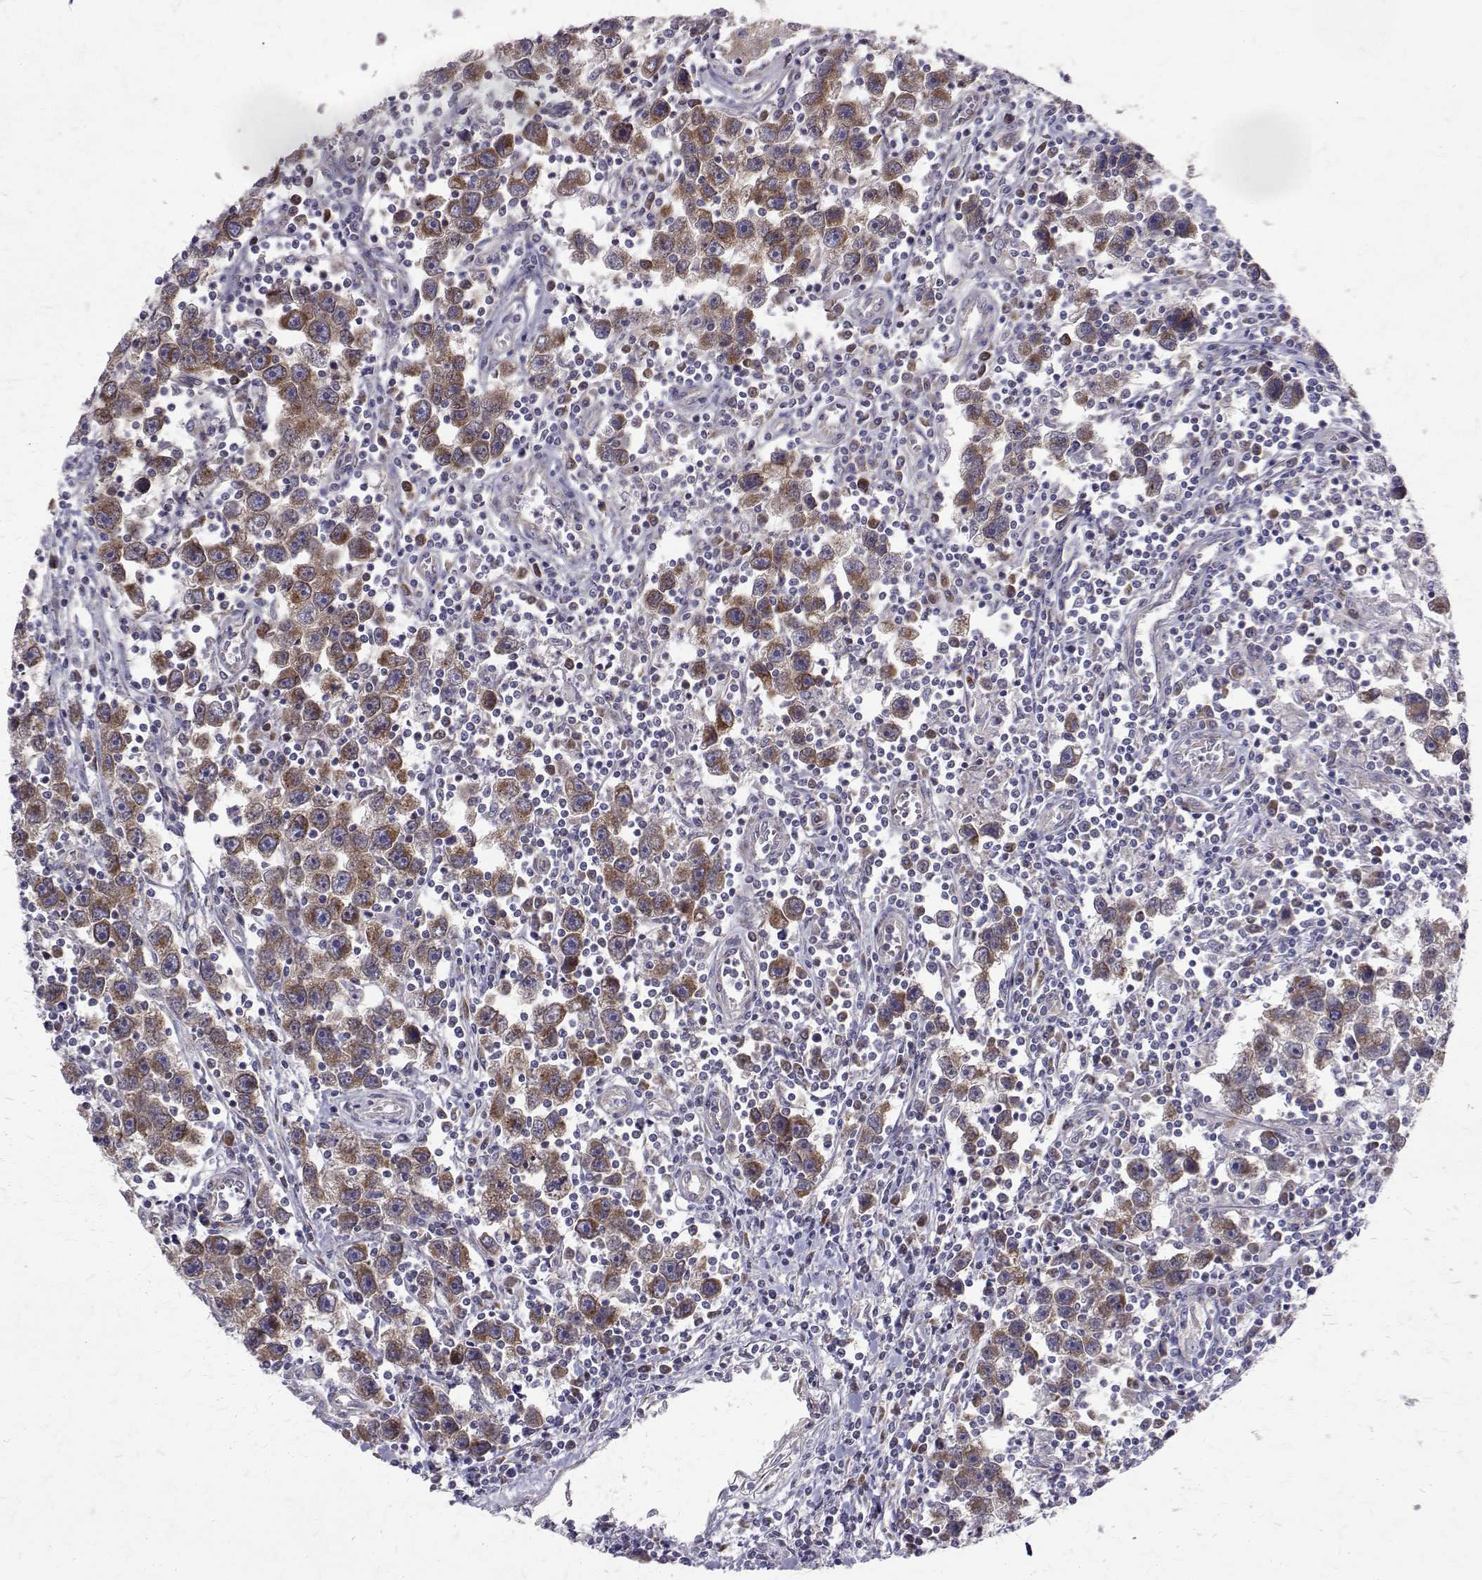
{"staining": {"intensity": "moderate", "quantity": ">75%", "location": "cytoplasmic/membranous"}, "tissue": "testis cancer", "cell_type": "Tumor cells", "image_type": "cancer", "snomed": [{"axis": "morphology", "description": "Seminoma, NOS"}, {"axis": "topography", "description": "Testis"}], "caption": "Immunohistochemical staining of testis cancer (seminoma) reveals medium levels of moderate cytoplasmic/membranous protein staining in about >75% of tumor cells. Using DAB (brown) and hematoxylin (blue) stains, captured at high magnification using brightfield microscopy.", "gene": "ARFGAP1", "patient": {"sex": "male", "age": 30}}